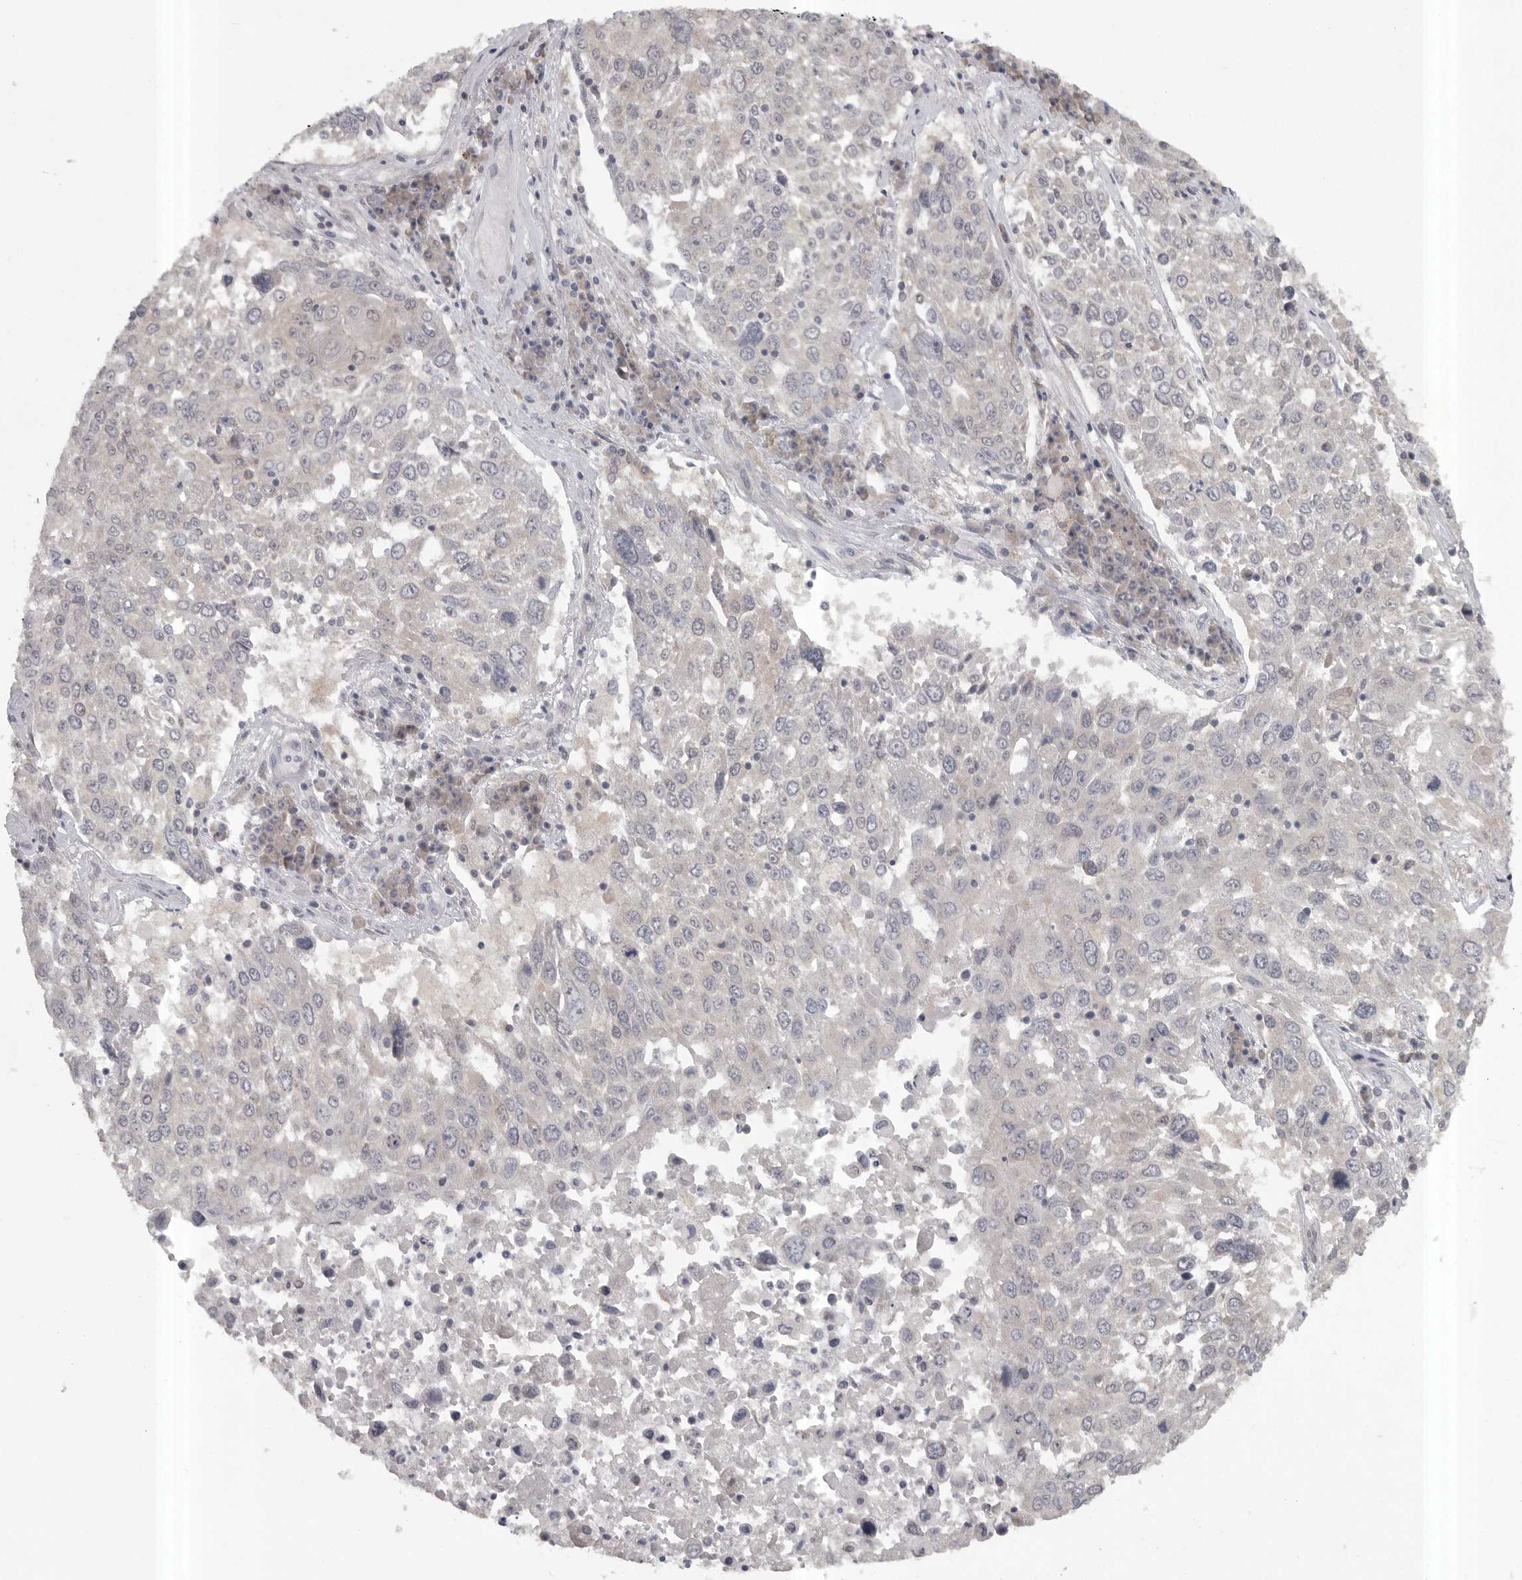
{"staining": {"intensity": "negative", "quantity": "none", "location": "none"}, "tissue": "lung cancer", "cell_type": "Tumor cells", "image_type": "cancer", "snomed": [{"axis": "morphology", "description": "Squamous cell carcinoma, NOS"}, {"axis": "topography", "description": "Lung"}], "caption": "Immunohistochemical staining of squamous cell carcinoma (lung) shows no significant staining in tumor cells.", "gene": "PHF13", "patient": {"sex": "male", "age": 65}}